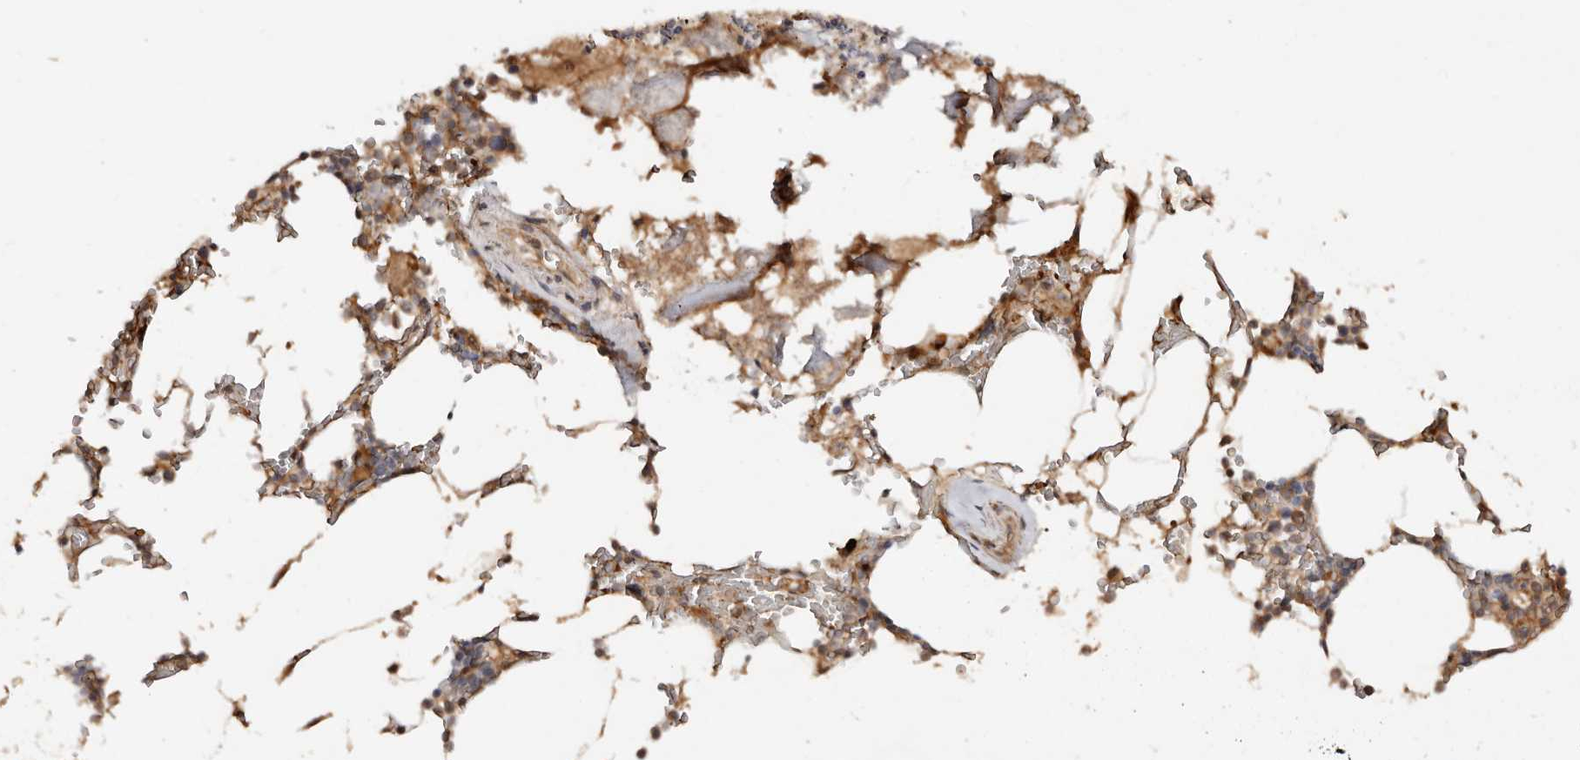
{"staining": {"intensity": "moderate", "quantity": "<25%", "location": "cytoplasmic/membranous"}, "tissue": "bone marrow", "cell_type": "Hematopoietic cells", "image_type": "normal", "snomed": [{"axis": "morphology", "description": "Normal tissue, NOS"}, {"axis": "topography", "description": "Bone marrow"}], "caption": "The micrograph reveals staining of unremarkable bone marrow, revealing moderate cytoplasmic/membranous protein positivity (brown color) within hematopoietic cells. The staining is performed using DAB (3,3'-diaminobenzidine) brown chromogen to label protein expression. The nuclei are counter-stained blue using hematoxylin.", "gene": "DENND11", "patient": {"sex": "male", "age": 70}}